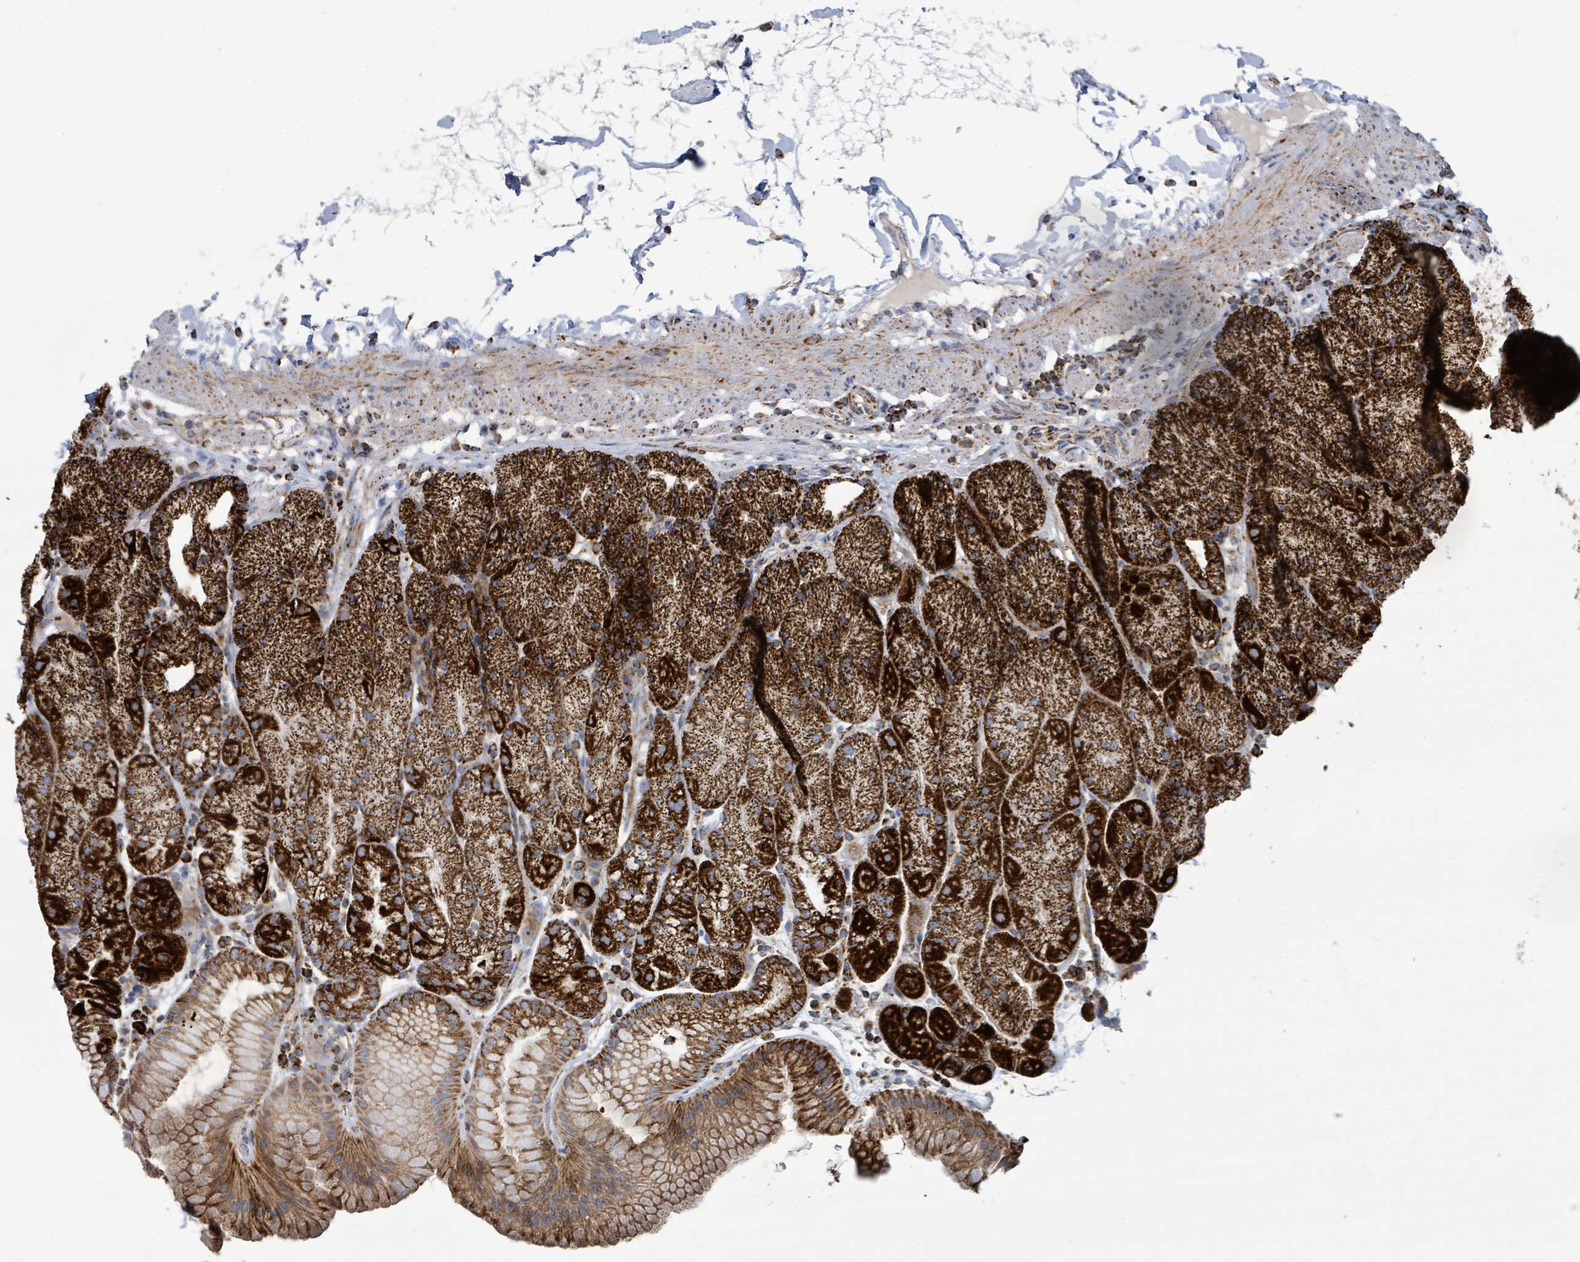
{"staining": {"intensity": "strong", "quantity": ">75%", "location": "cytoplasmic/membranous"}, "tissue": "stomach", "cell_type": "Glandular cells", "image_type": "normal", "snomed": [{"axis": "morphology", "description": "Normal tissue, NOS"}, {"axis": "topography", "description": "Stomach, upper"}, {"axis": "topography", "description": "Stomach, lower"}], "caption": "A high-resolution histopathology image shows immunohistochemistry (IHC) staining of normal stomach, which displays strong cytoplasmic/membranous staining in approximately >75% of glandular cells. (DAB (3,3'-diaminobenzidine) IHC with brightfield microscopy, high magnification).", "gene": "SUCLG2", "patient": {"sex": "male", "age": 67}}